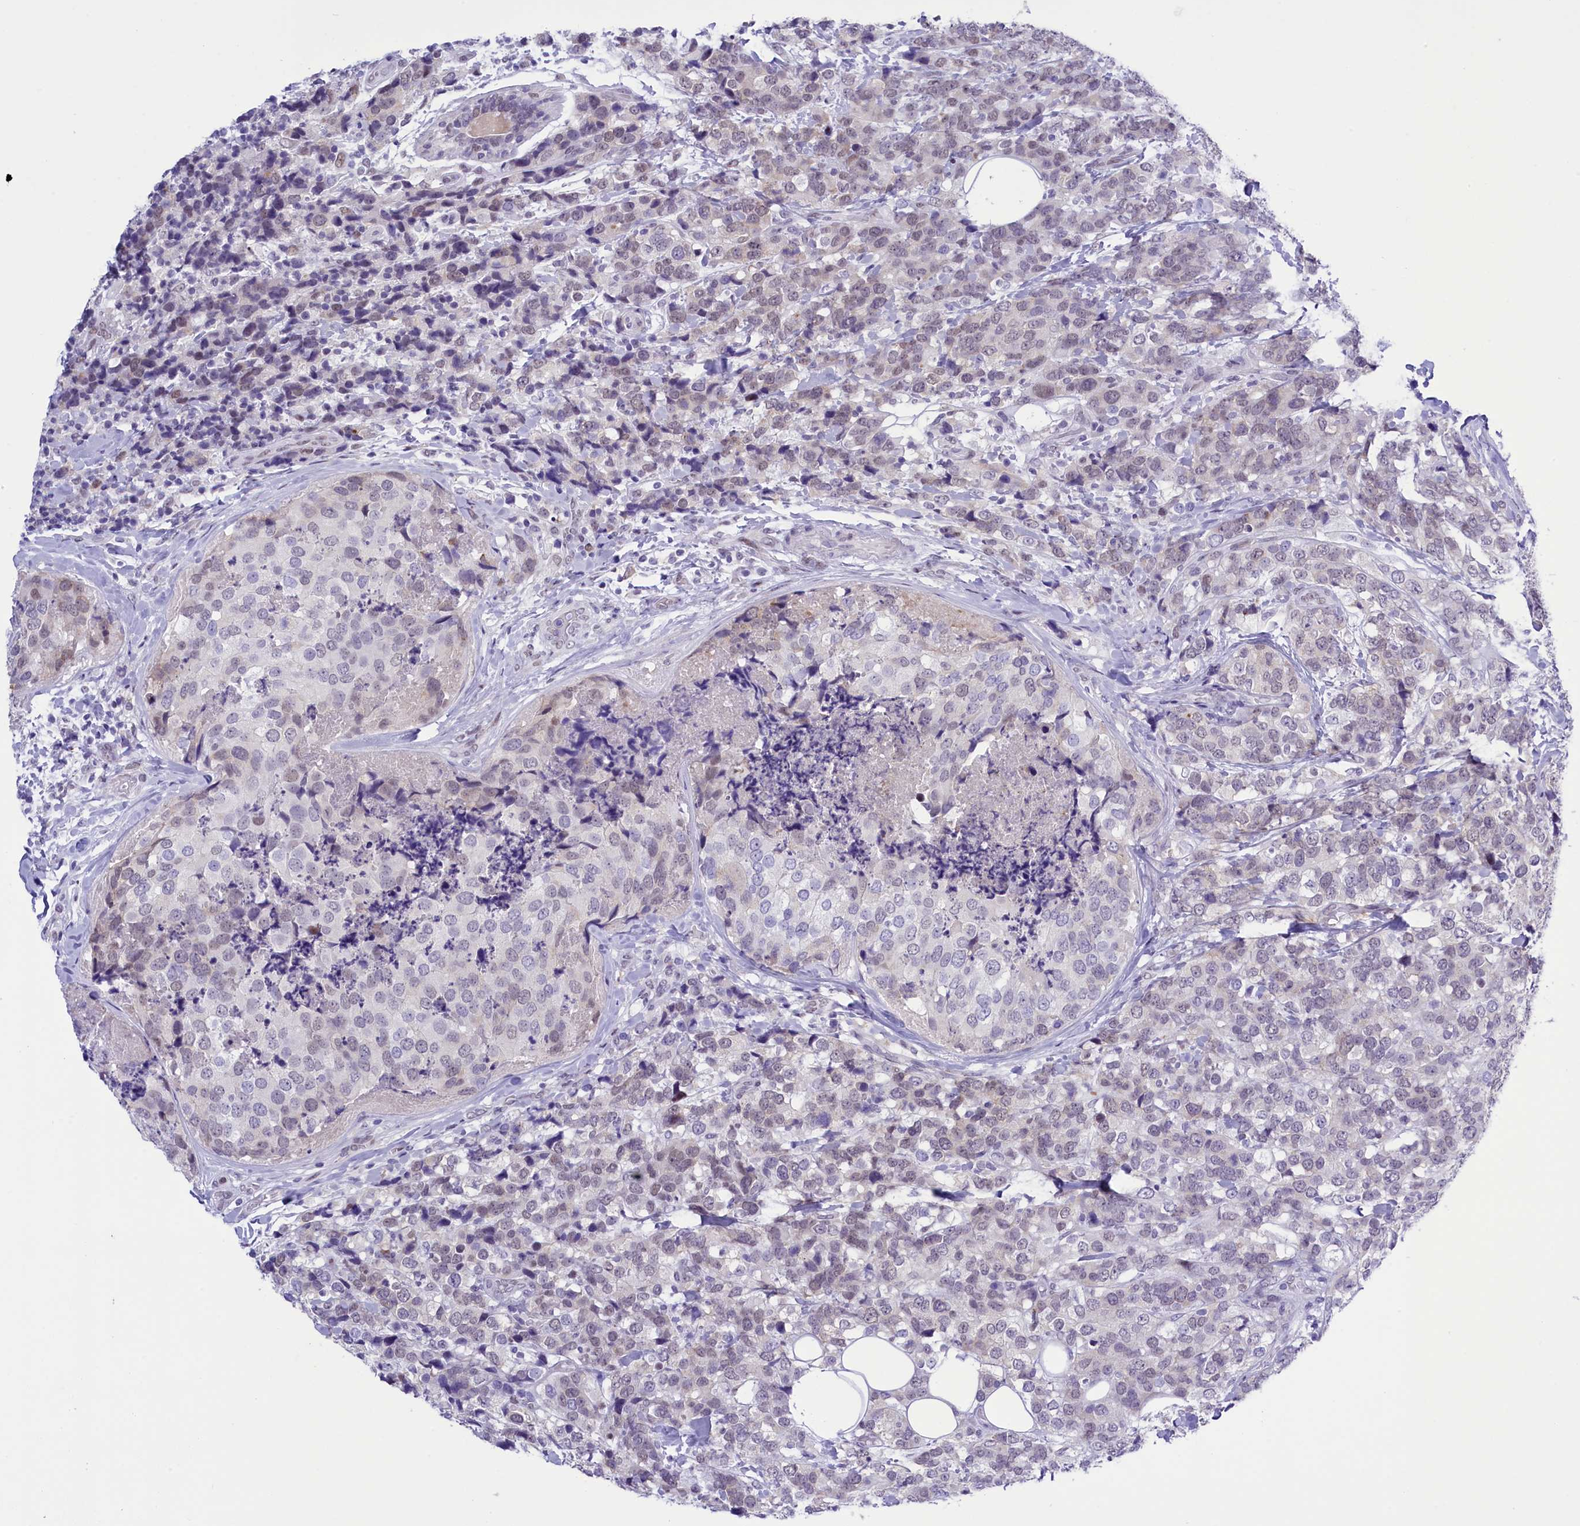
{"staining": {"intensity": "negative", "quantity": "none", "location": "none"}, "tissue": "breast cancer", "cell_type": "Tumor cells", "image_type": "cancer", "snomed": [{"axis": "morphology", "description": "Lobular carcinoma"}, {"axis": "topography", "description": "Breast"}], "caption": "Immunohistochemical staining of lobular carcinoma (breast) displays no significant expression in tumor cells.", "gene": "RPS6KB1", "patient": {"sex": "female", "age": 59}}